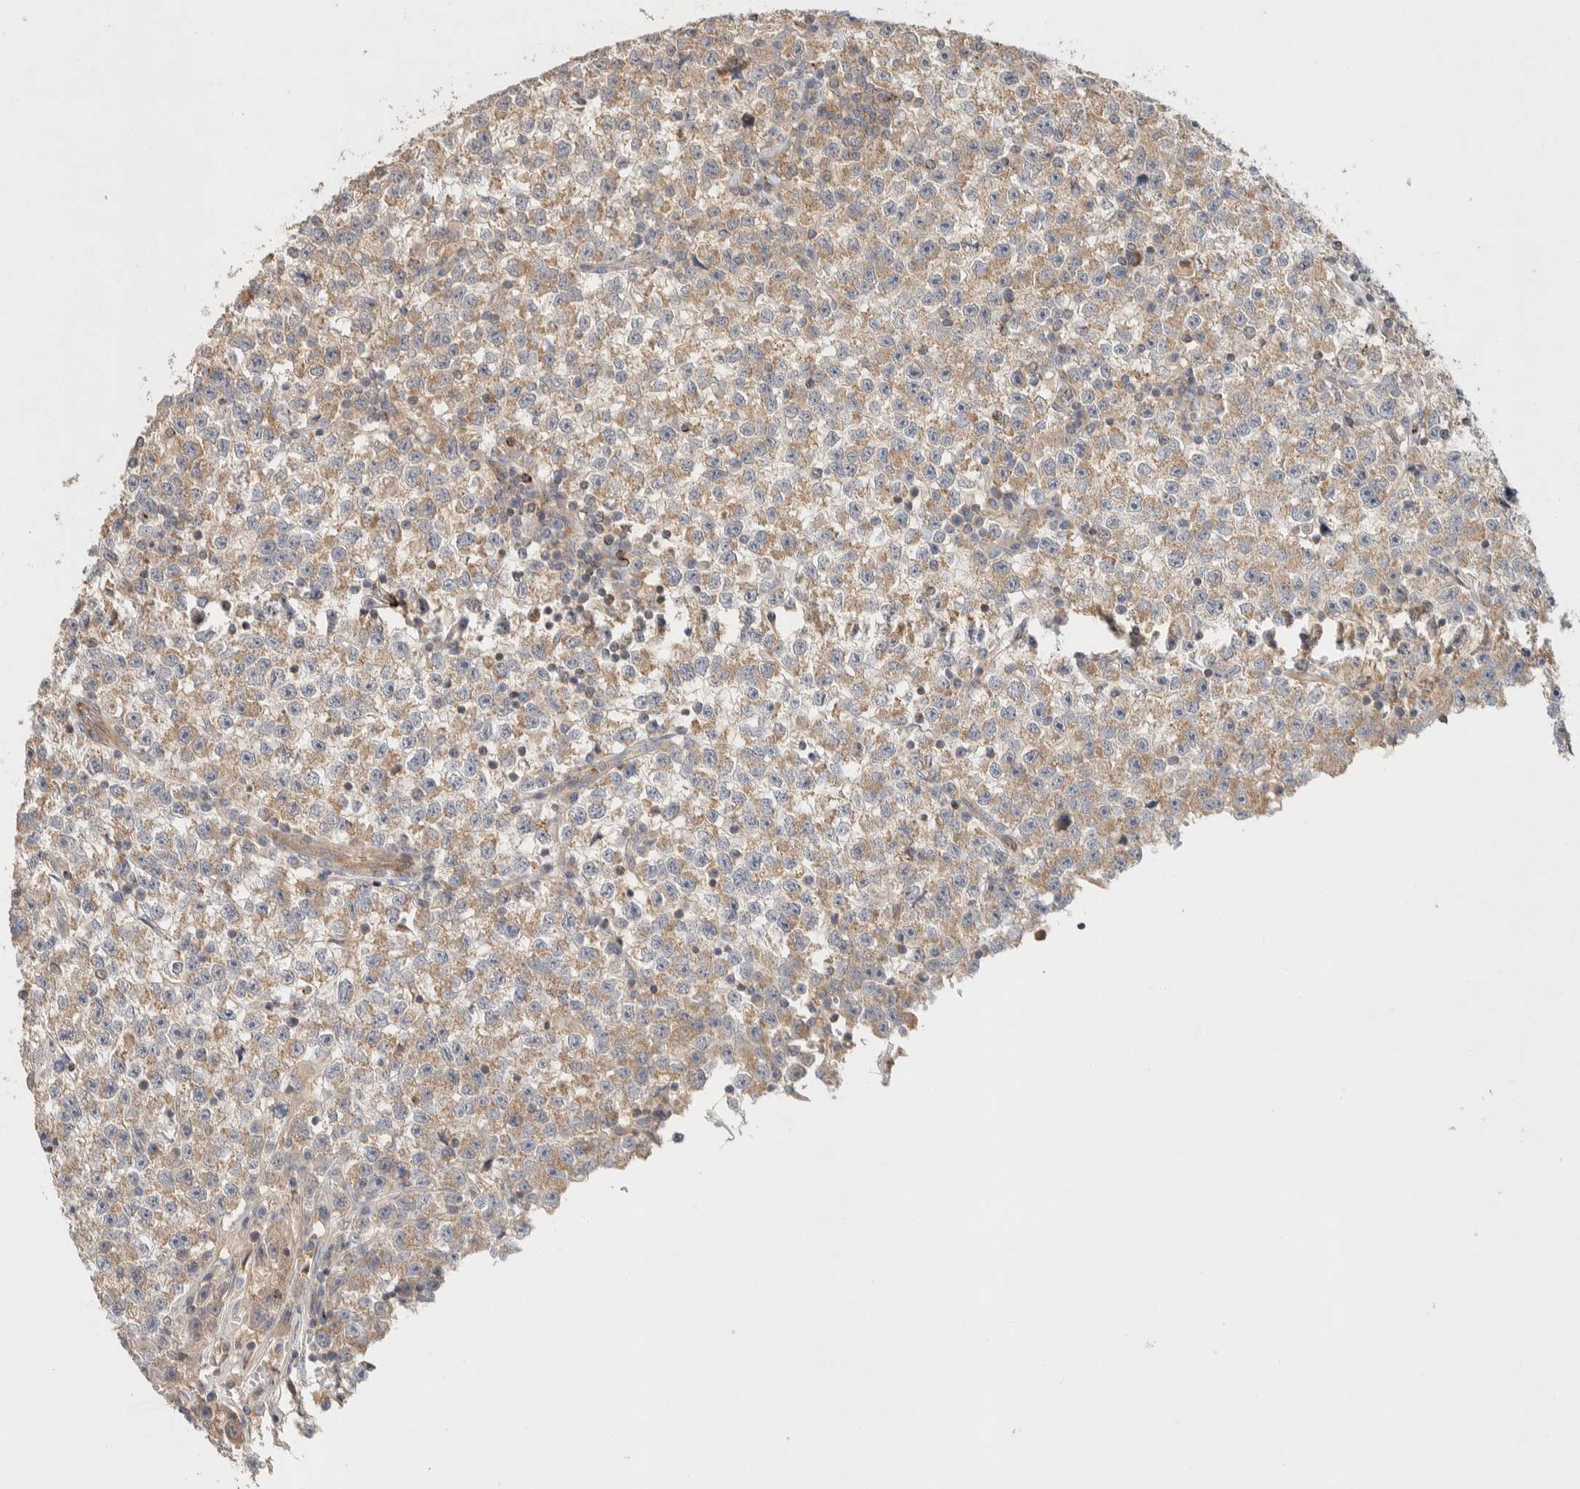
{"staining": {"intensity": "weak", "quantity": ">75%", "location": "cytoplasmic/membranous"}, "tissue": "testis cancer", "cell_type": "Tumor cells", "image_type": "cancer", "snomed": [{"axis": "morphology", "description": "Seminoma, NOS"}, {"axis": "topography", "description": "Testis"}], "caption": "Immunohistochemistry (IHC) photomicrograph of neoplastic tissue: testis cancer (seminoma) stained using immunohistochemistry displays low levels of weak protein expression localized specifically in the cytoplasmic/membranous of tumor cells, appearing as a cytoplasmic/membranous brown color.", "gene": "KIF9", "patient": {"sex": "male", "age": 22}}